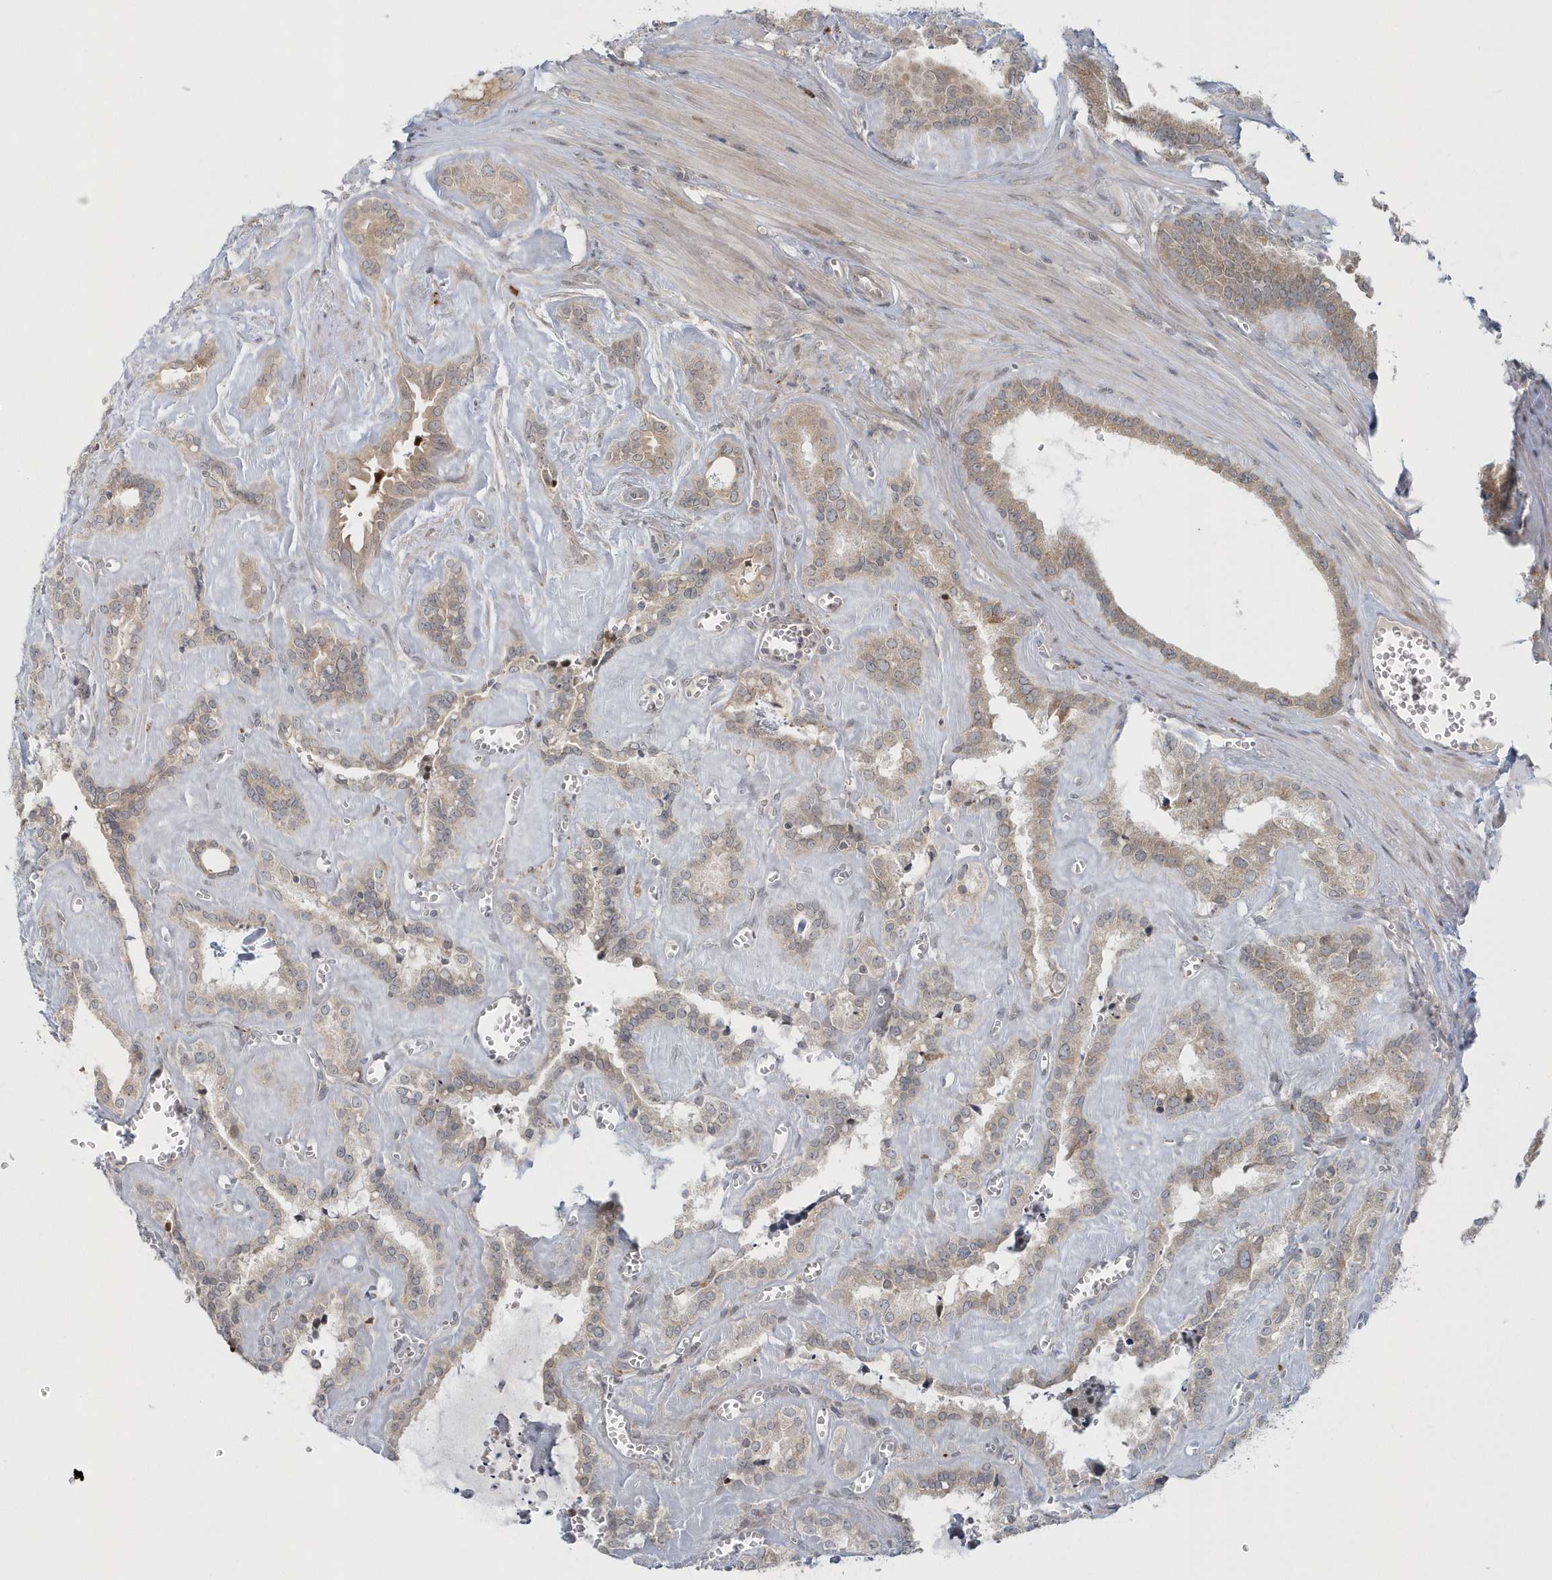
{"staining": {"intensity": "weak", "quantity": ">75%", "location": "cytoplasmic/membranous"}, "tissue": "seminal vesicle", "cell_type": "Glandular cells", "image_type": "normal", "snomed": [{"axis": "morphology", "description": "Normal tissue, NOS"}, {"axis": "topography", "description": "Prostate"}, {"axis": "topography", "description": "Seminal veicle"}], "caption": "Protein staining by IHC shows weak cytoplasmic/membranous positivity in approximately >75% of glandular cells in normal seminal vesicle.", "gene": "BLTP3A", "patient": {"sex": "male", "age": 59}}